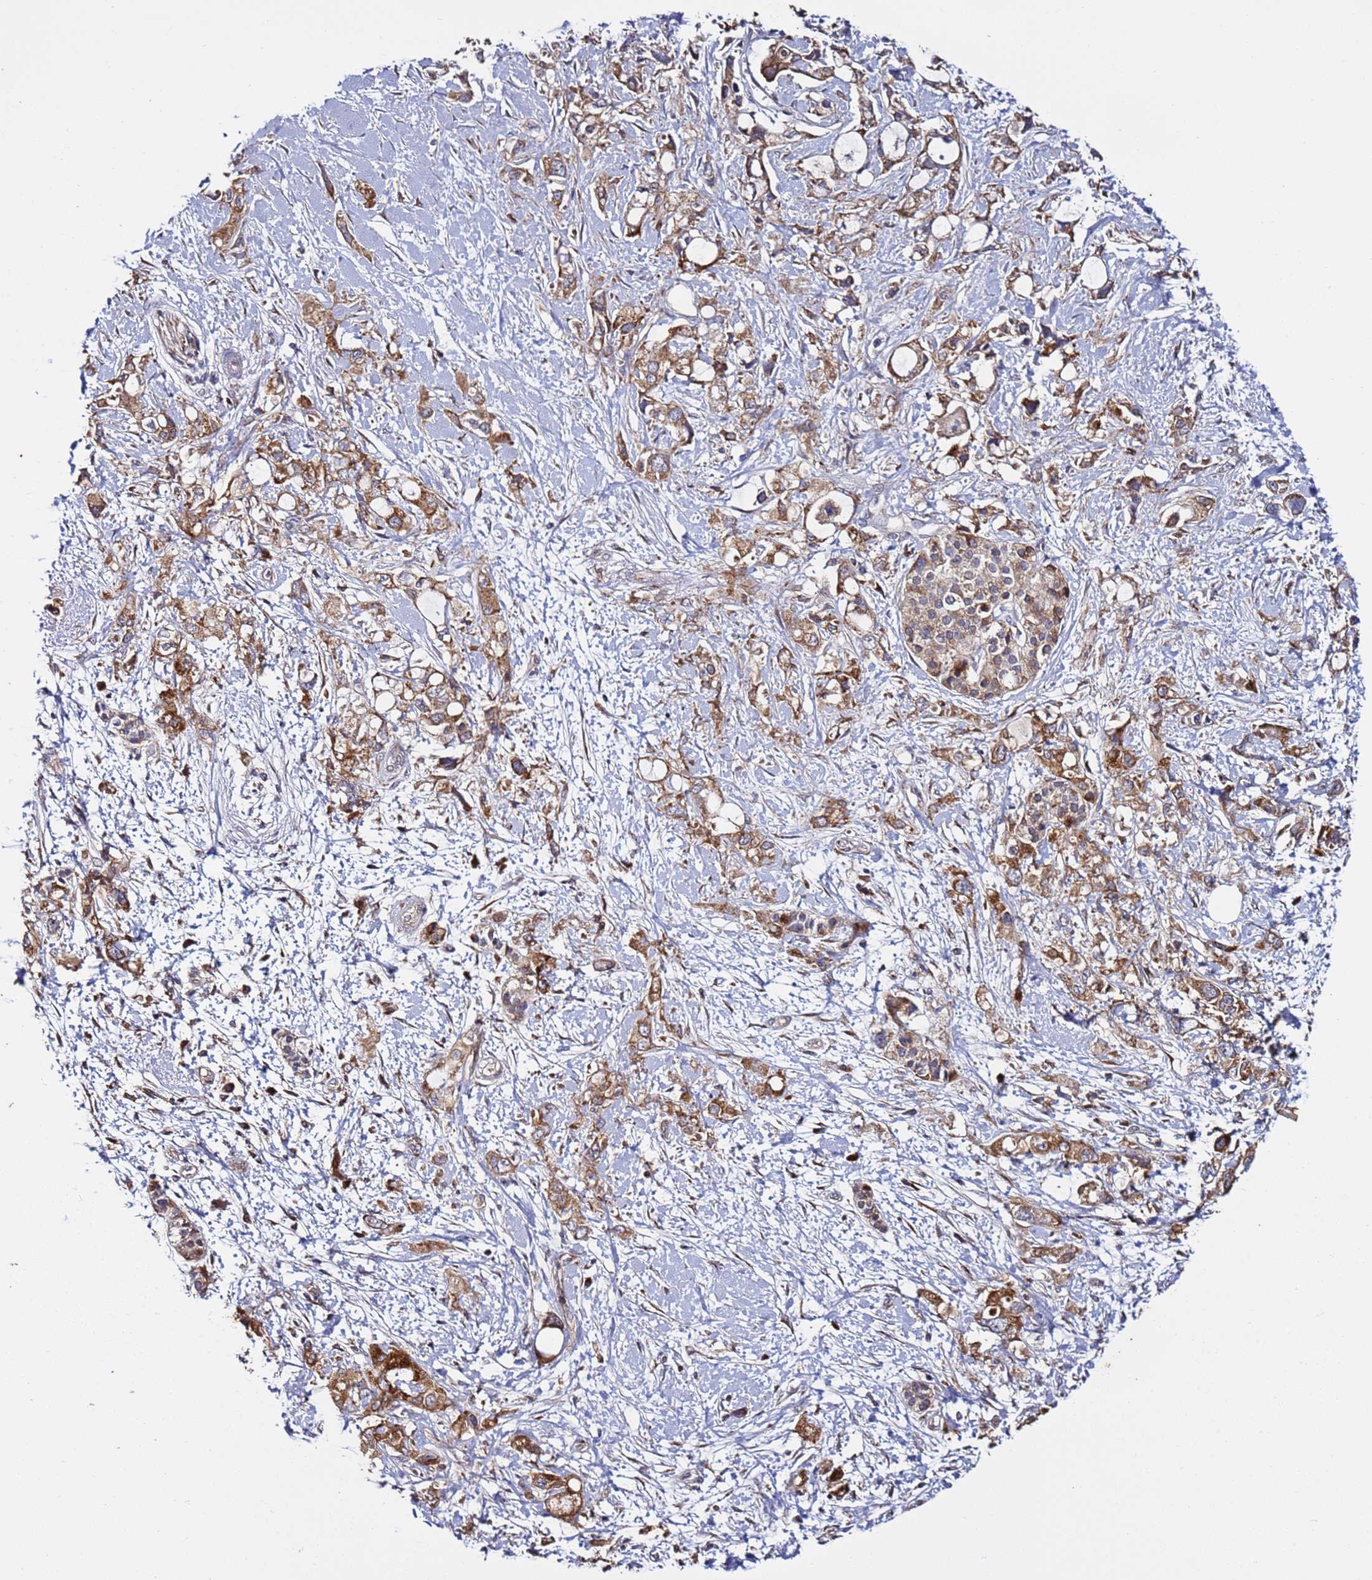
{"staining": {"intensity": "moderate", "quantity": ">75%", "location": "cytoplasmic/membranous"}, "tissue": "pancreatic cancer", "cell_type": "Tumor cells", "image_type": "cancer", "snomed": [{"axis": "morphology", "description": "Adenocarcinoma, NOS"}, {"axis": "topography", "description": "Pancreas"}], "caption": "IHC image of neoplastic tissue: human pancreatic adenocarcinoma stained using IHC reveals medium levels of moderate protein expression localized specifically in the cytoplasmic/membranous of tumor cells, appearing as a cytoplasmic/membranous brown color.", "gene": "TMEM176B", "patient": {"sex": "female", "age": 56}}